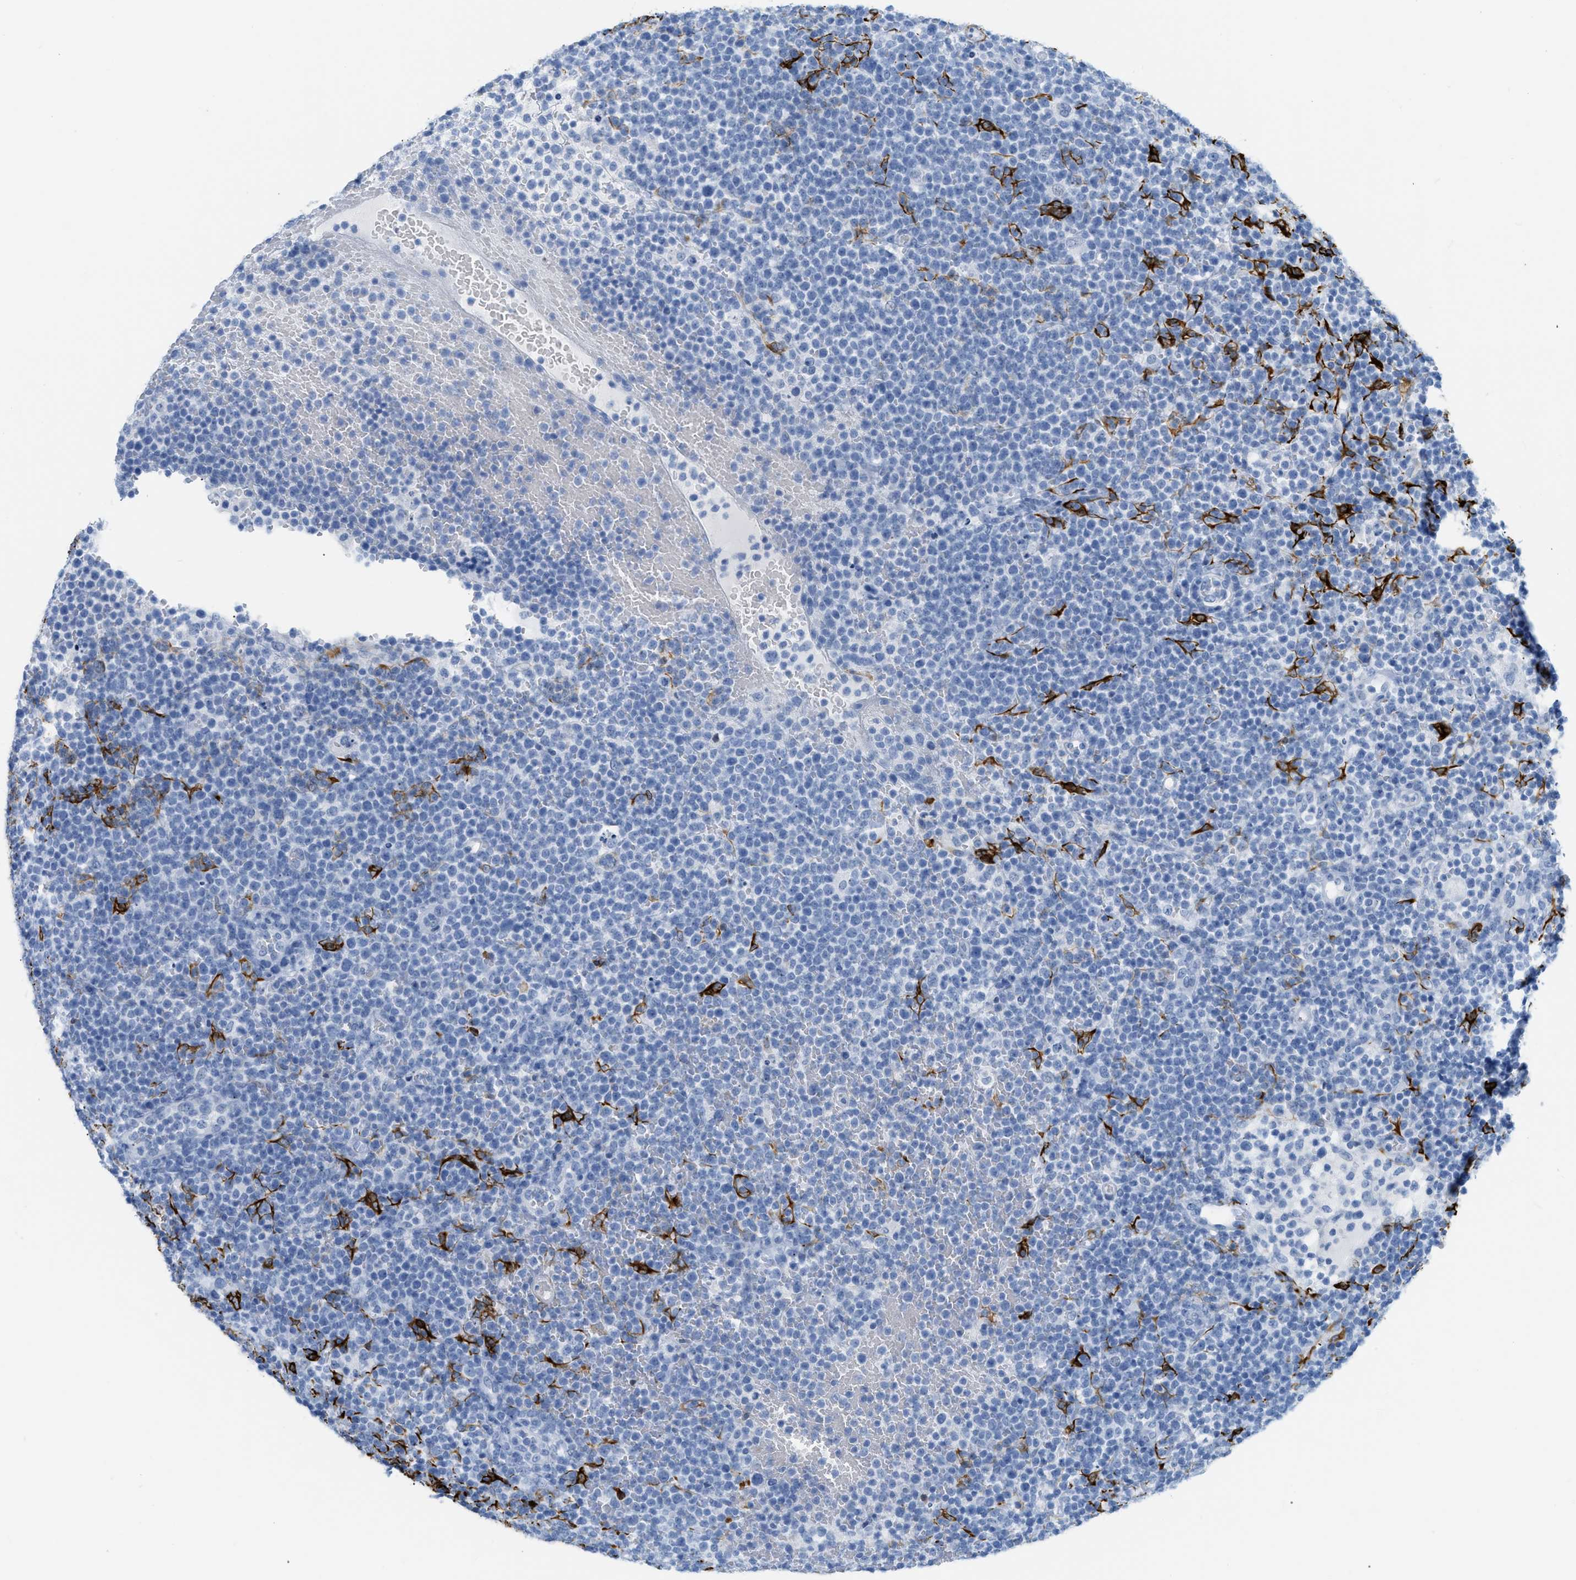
{"staining": {"intensity": "negative", "quantity": "none", "location": "none"}, "tissue": "lymphoma", "cell_type": "Tumor cells", "image_type": "cancer", "snomed": [{"axis": "morphology", "description": "Malignant lymphoma, non-Hodgkin's type, High grade"}, {"axis": "topography", "description": "Lymph node"}], "caption": "Tumor cells show no significant protein expression in malignant lymphoma, non-Hodgkin's type (high-grade).", "gene": "DES", "patient": {"sex": "male", "age": 61}}